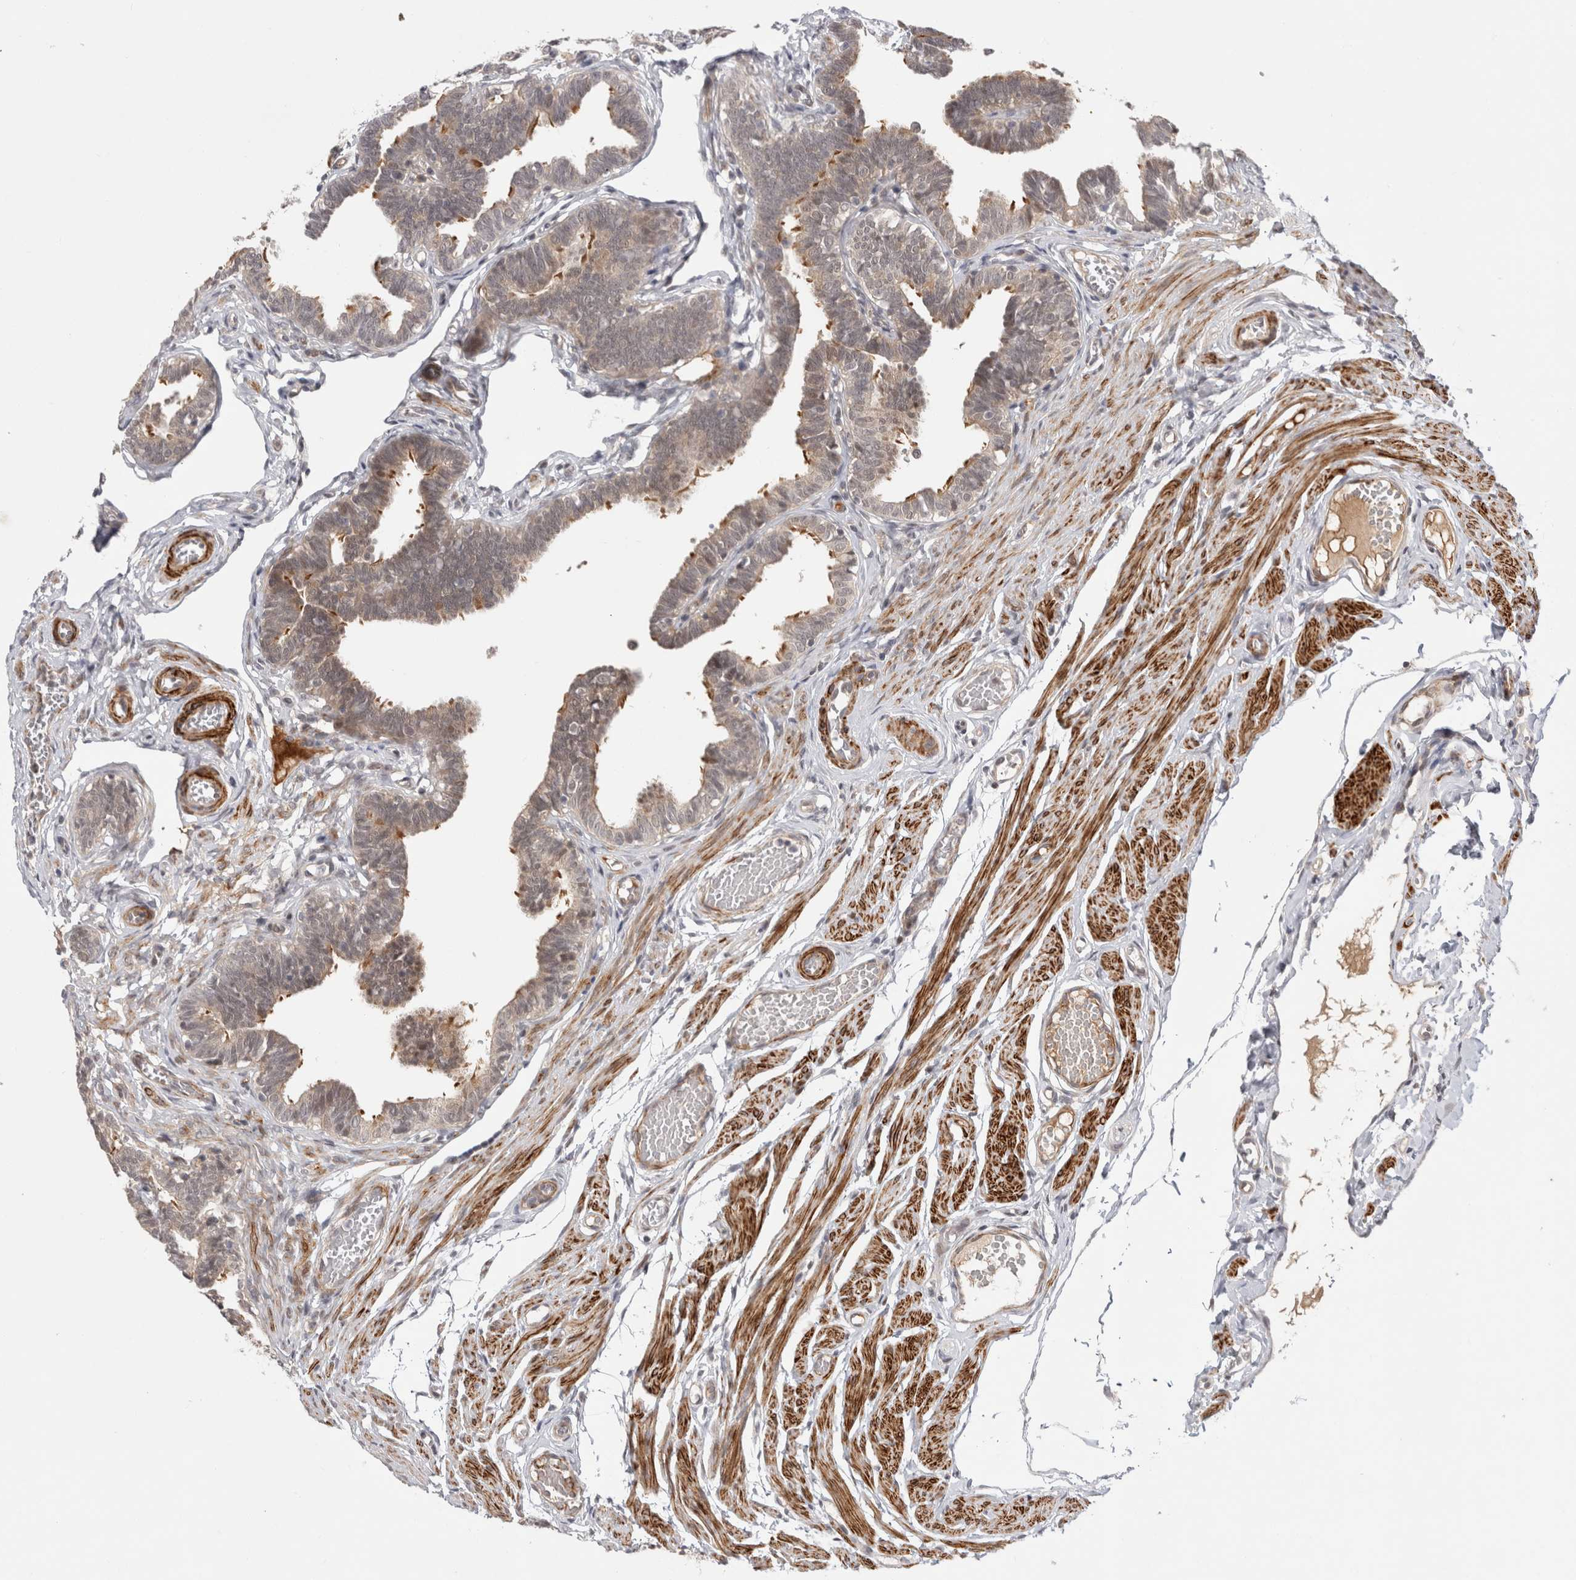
{"staining": {"intensity": "moderate", "quantity": "25%-75%", "location": "cytoplasmic/membranous"}, "tissue": "fallopian tube", "cell_type": "Glandular cells", "image_type": "normal", "snomed": [{"axis": "morphology", "description": "Normal tissue, NOS"}, {"axis": "topography", "description": "Fallopian tube"}, {"axis": "topography", "description": "Ovary"}], "caption": "Immunohistochemistry (IHC) of unremarkable human fallopian tube shows medium levels of moderate cytoplasmic/membranous expression in about 25%-75% of glandular cells.", "gene": "ZNF318", "patient": {"sex": "female", "age": 23}}